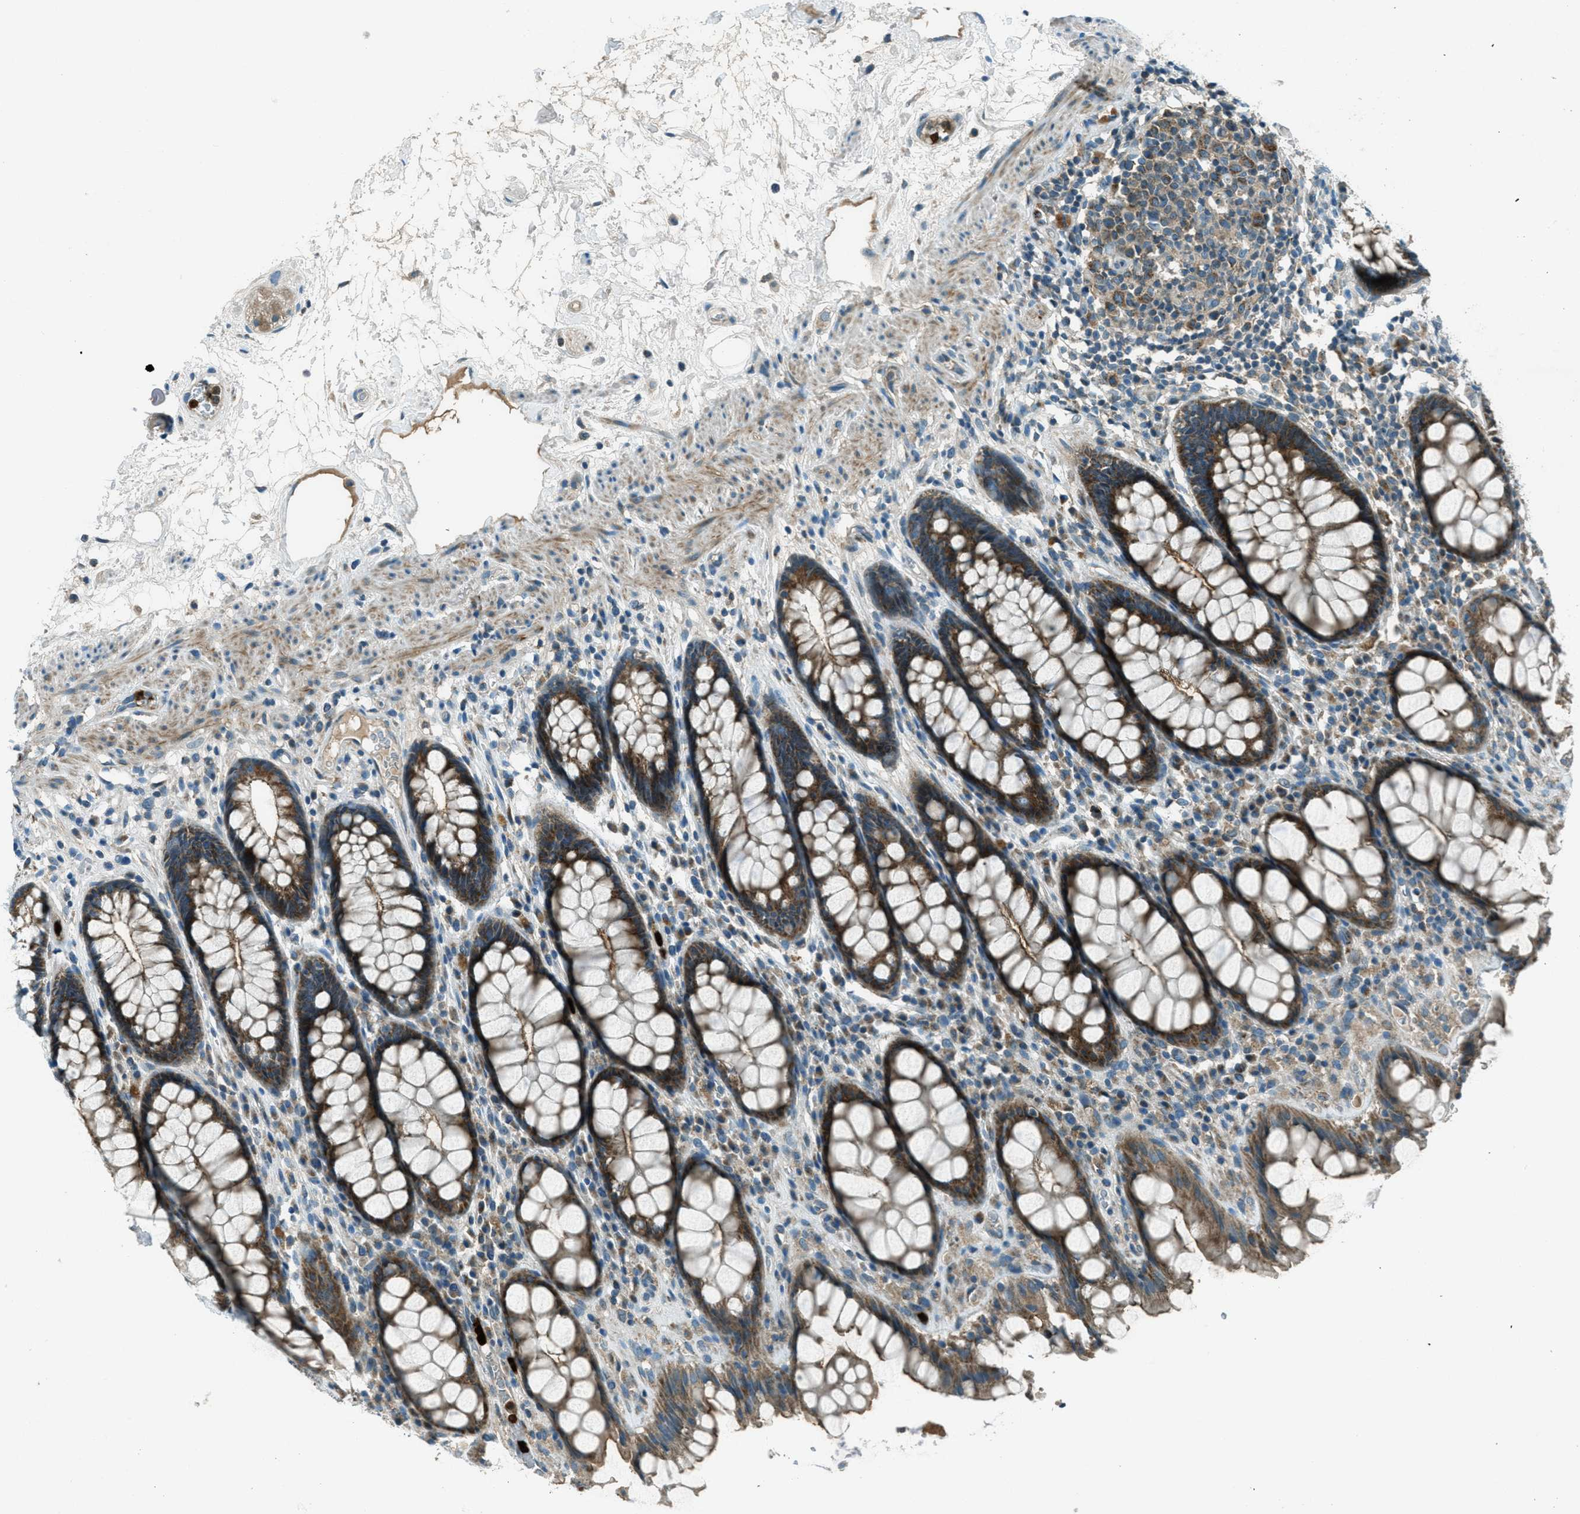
{"staining": {"intensity": "moderate", "quantity": ">75%", "location": "cytoplasmic/membranous"}, "tissue": "rectum", "cell_type": "Glandular cells", "image_type": "normal", "snomed": [{"axis": "morphology", "description": "Normal tissue, NOS"}, {"axis": "topography", "description": "Rectum"}], "caption": "DAB (3,3'-diaminobenzidine) immunohistochemical staining of unremarkable rectum displays moderate cytoplasmic/membranous protein positivity in approximately >75% of glandular cells. (Brightfield microscopy of DAB IHC at high magnification).", "gene": "FAR1", "patient": {"sex": "male", "age": 64}}